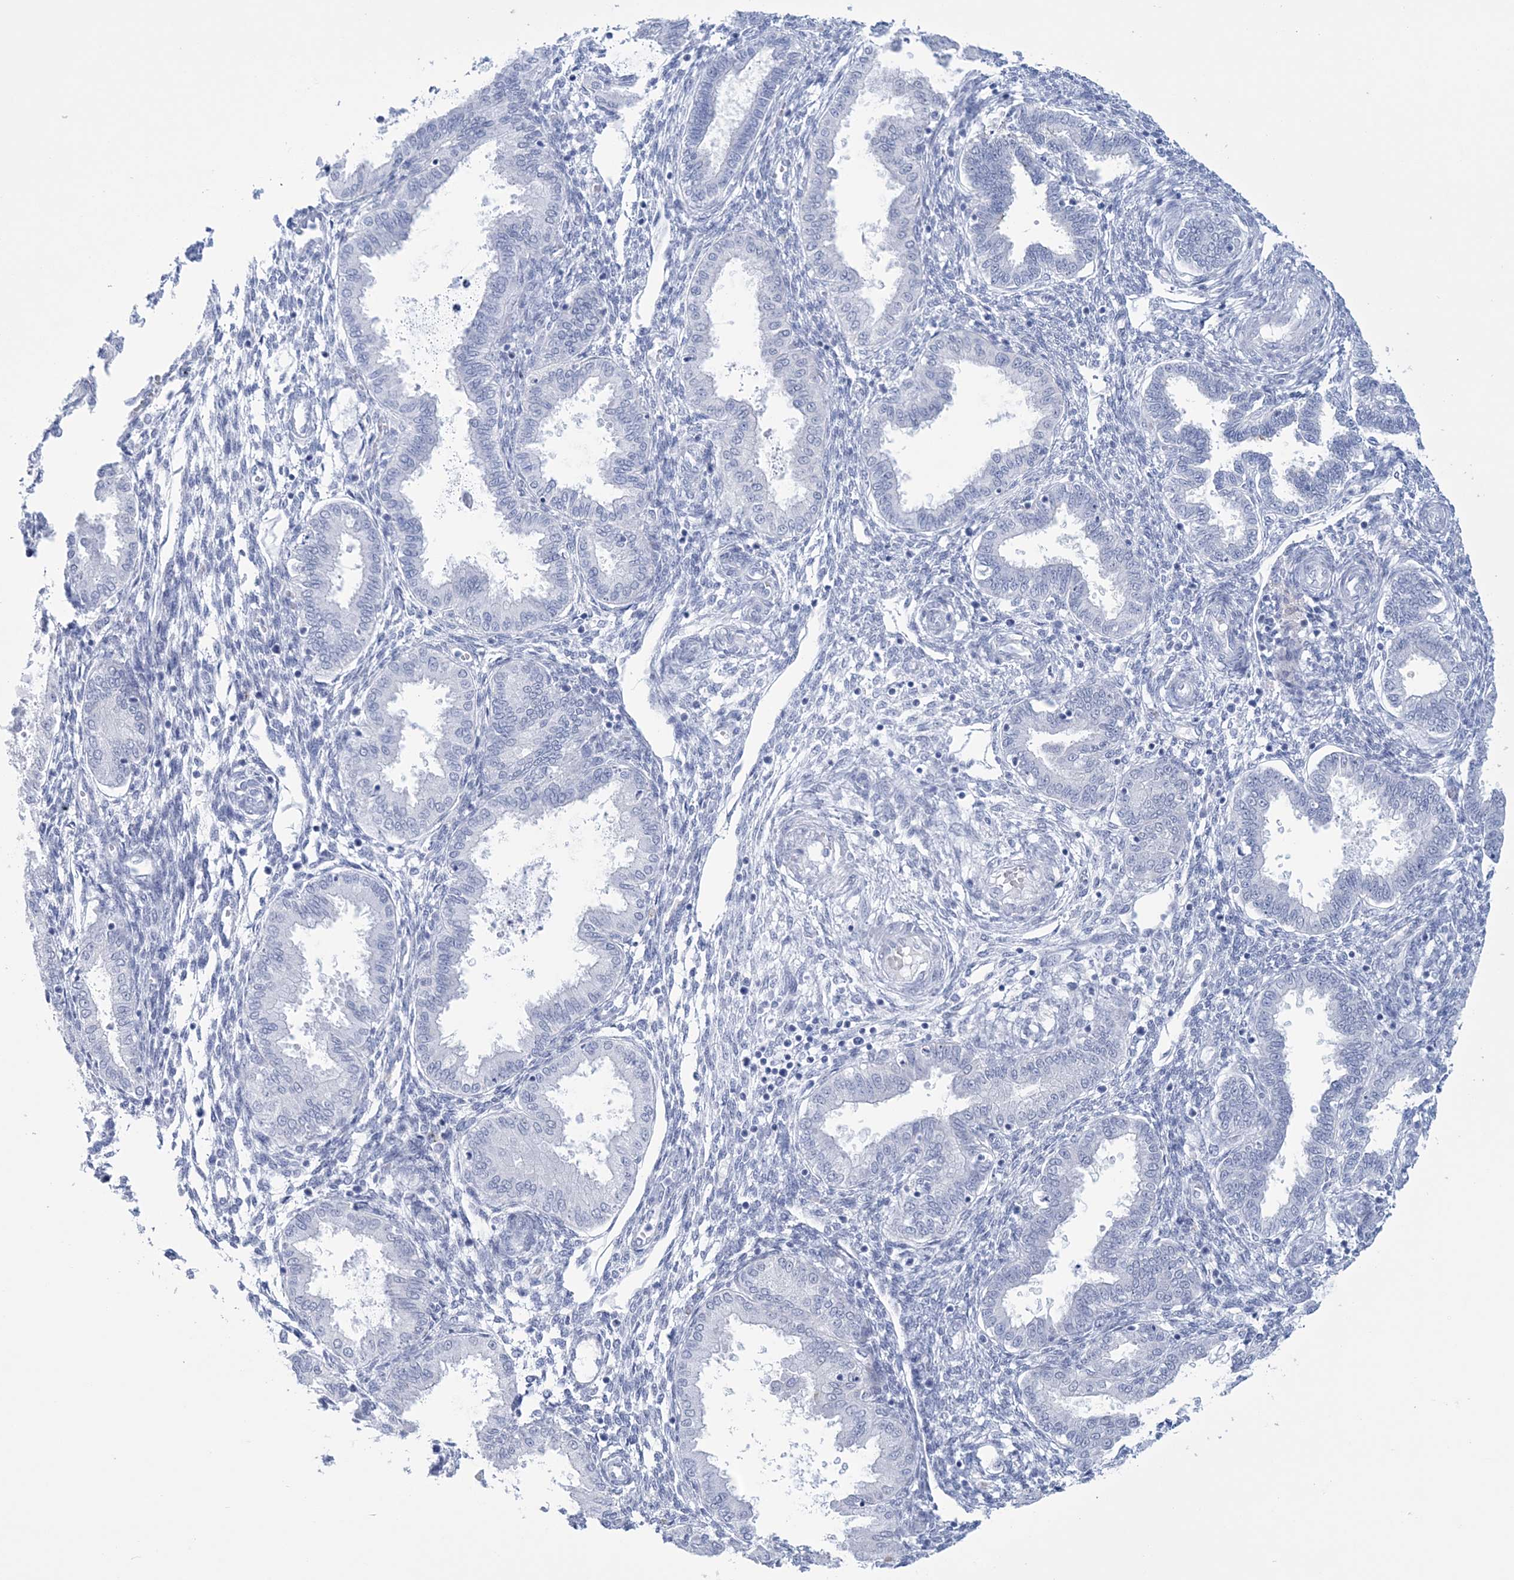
{"staining": {"intensity": "negative", "quantity": "none", "location": "none"}, "tissue": "endometrium", "cell_type": "Cells in endometrial stroma", "image_type": "normal", "snomed": [{"axis": "morphology", "description": "Normal tissue, NOS"}, {"axis": "topography", "description": "Endometrium"}], "caption": "There is no significant staining in cells in endometrial stroma of endometrium.", "gene": "DPCD", "patient": {"sex": "female", "age": 33}}